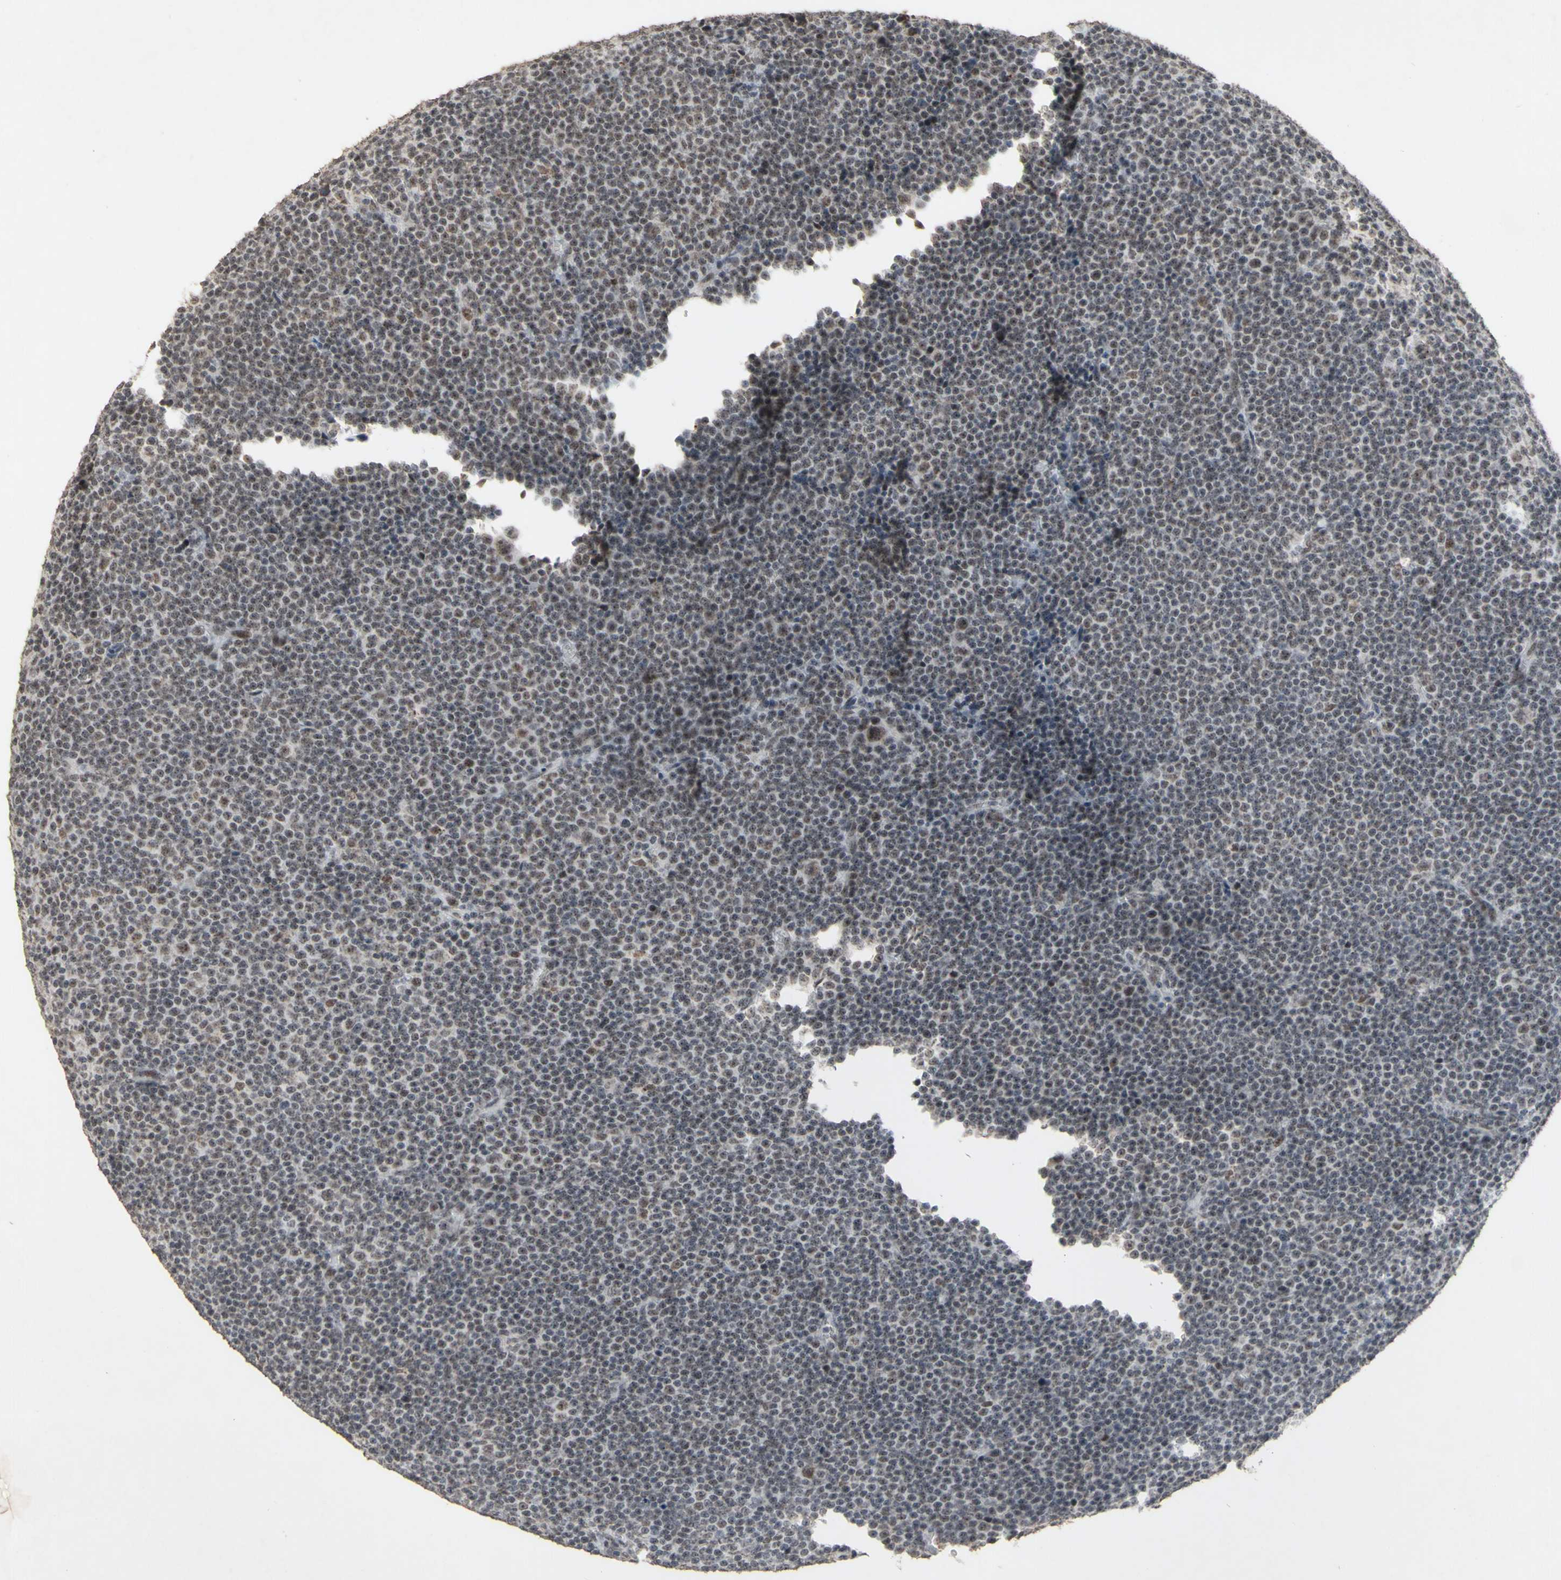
{"staining": {"intensity": "weak", "quantity": "25%-75%", "location": "nuclear"}, "tissue": "lymphoma", "cell_type": "Tumor cells", "image_type": "cancer", "snomed": [{"axis": "morphology", "description": "Malignant lymphoma, non-Hodgkin's type, Low grade"}, {"axis": "topography", "description": "Lymph node"}], "caption": "Protein expression analysis of lymphoma shows weak nuclear expression in about 25%-75% of tumor cells.", "gene": "CENPB", "patient": {"sex": "female", "age": 67}}